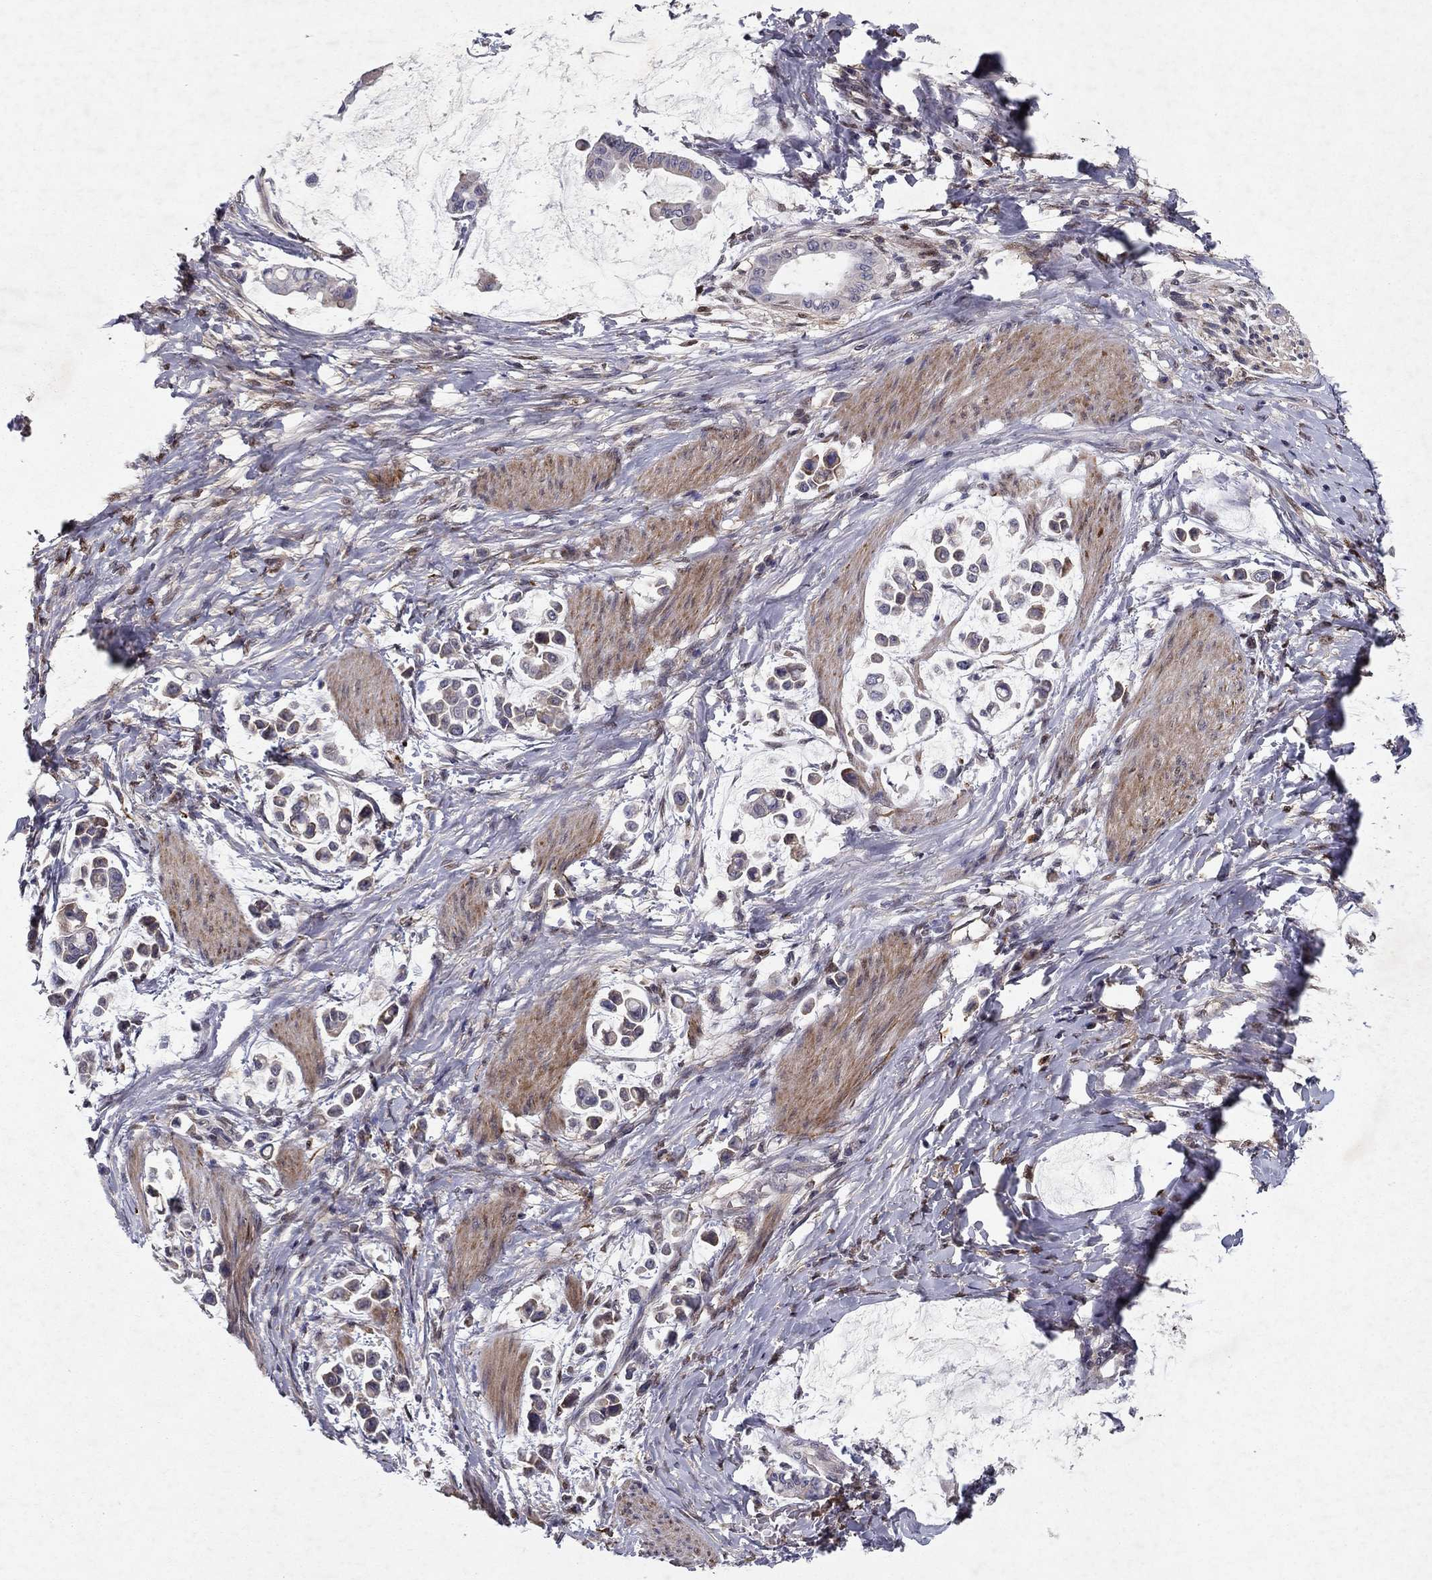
{"staining": {"intensity": "negative", "quantity": "none", "location": "none"}, "tissue": "stomach cancer", "cell_type": "Tumor cells", "image_type": "cancer", "snomed": [{"axis": "morphology", "description": "Adenocarcinoma, NOS"}, {"axis": "topography", "description": "Stomach"}], "caption": "High magnification brightfield microscopy of stomach cancer stained with DAB (brown) and counterstained with hematoxylin (blue): tumor cells show no significant staining.", "gene": "CRTC1", "patient": {"sex": "male", "age": 82}}